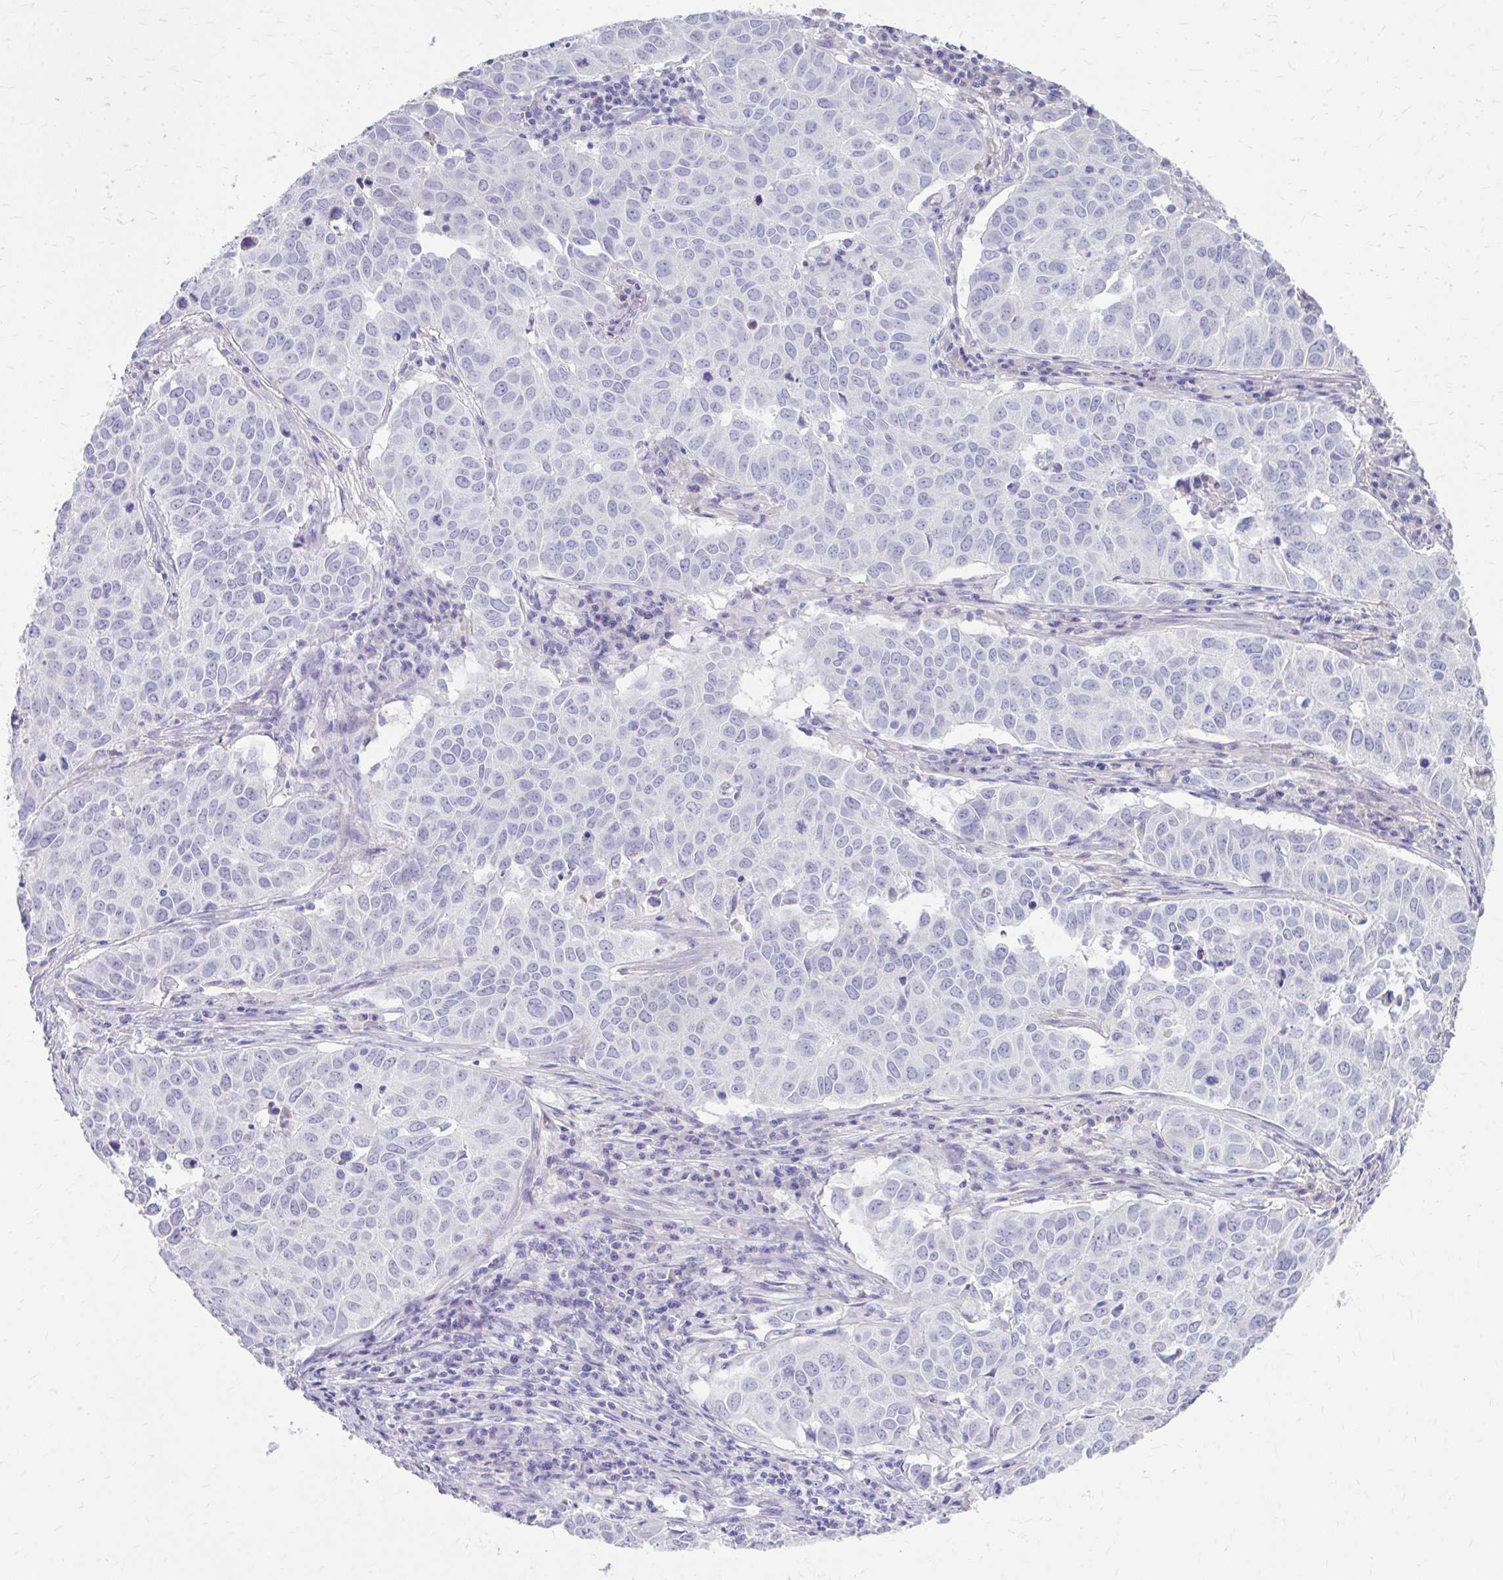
{"staining": {"intensity": "negative", "quantity": "none", "location": "none"}, "tissue": "lung cancer", "cell_type": "Tumor cells", "image_type": "cancer", "snomed": [{"axis": "morphology", "description": "Adenocarcinoma, NOS"}, {"axis": "topography", "description": "Lung"}], "caption": "A photomicrograph of lung adenocarcinoma stained for a protein displays no brown staining in tumor cells.", "gene": "CFH", "patient": {"sex": "female", "age": 50}}